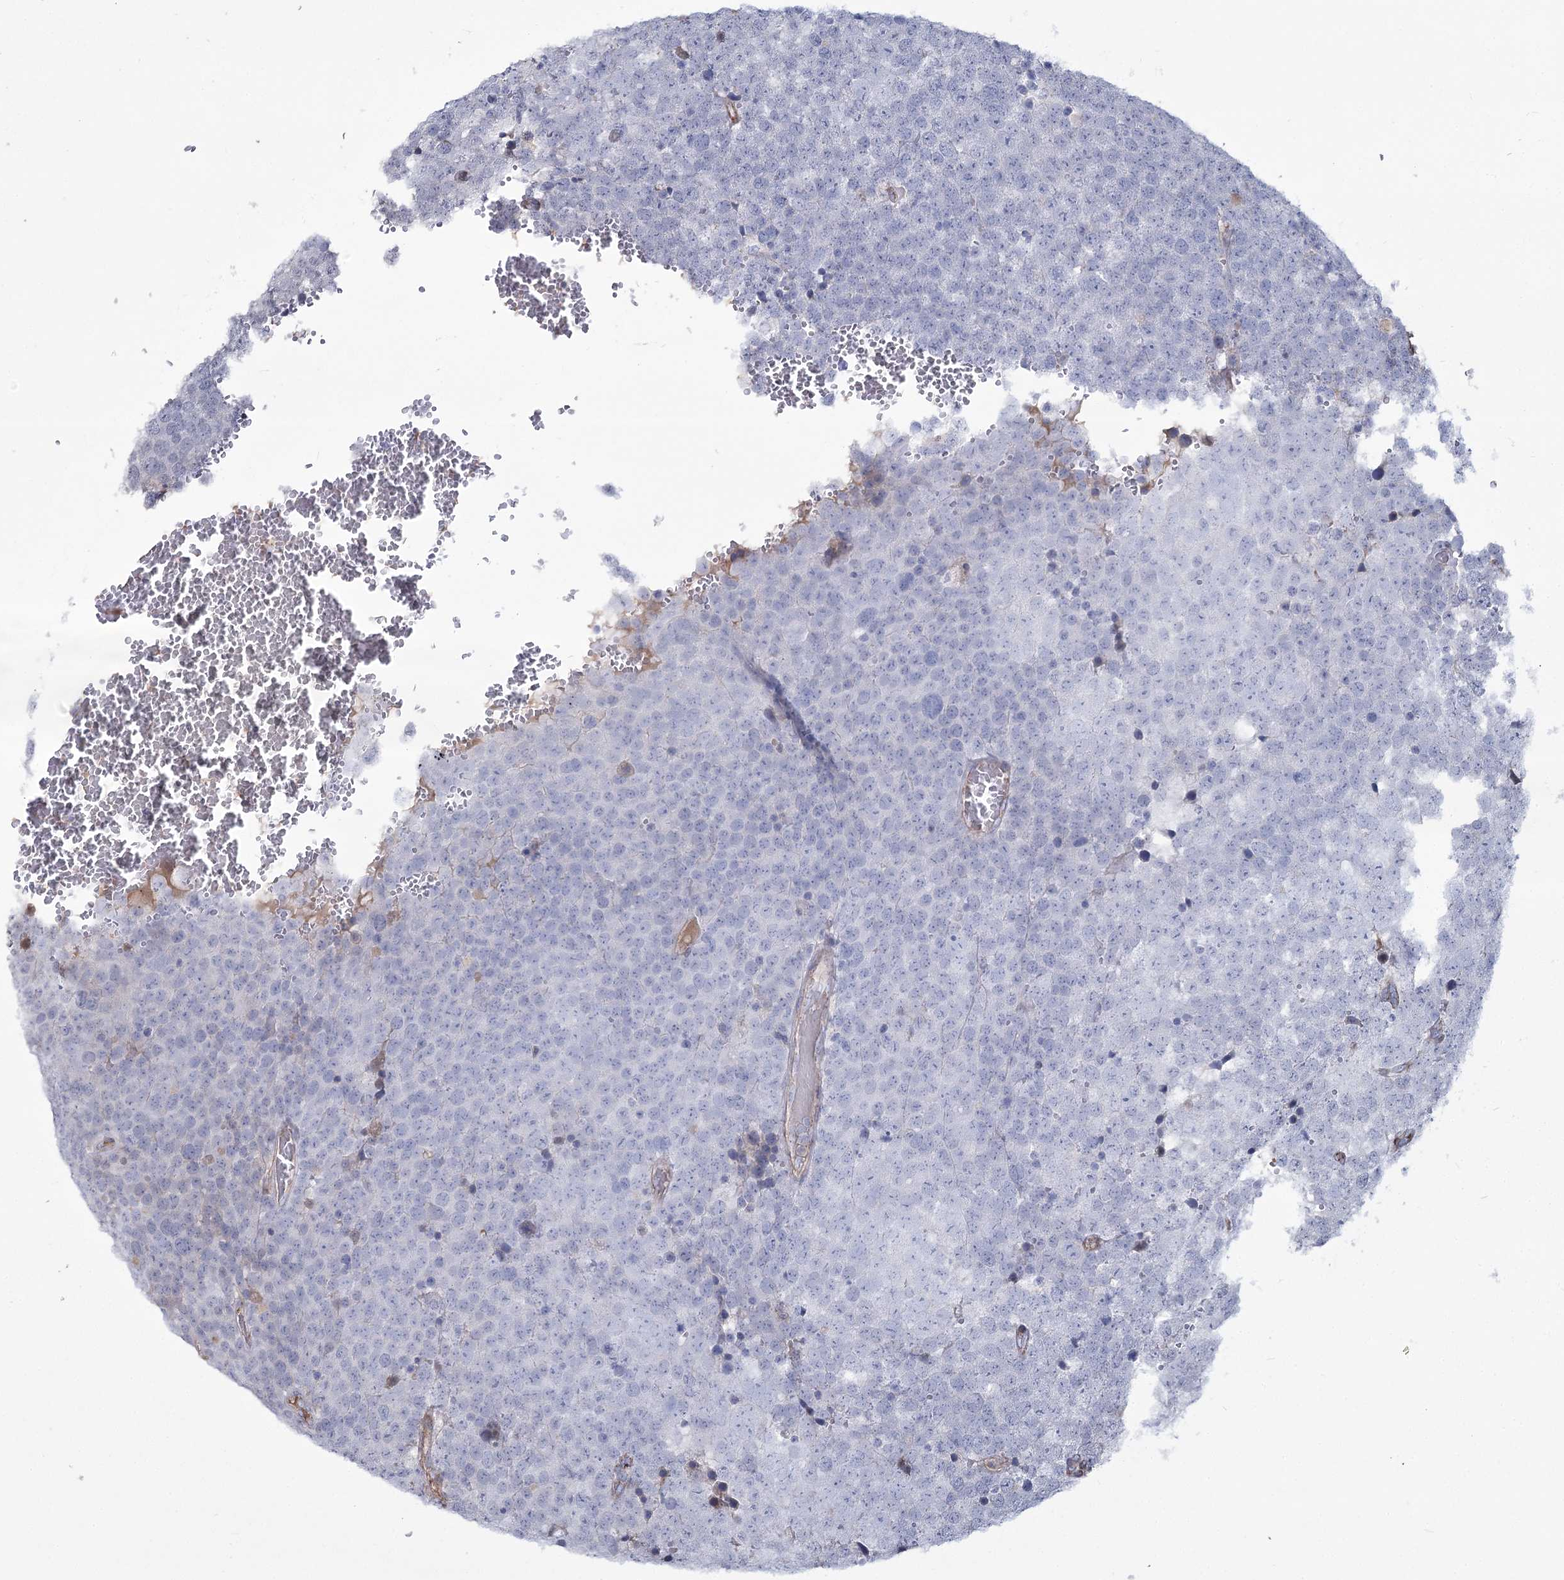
{"staining": {"intensity": "negative", "quantity": "none", "location": "none"}, "tissue": "testis cancer", "cell_type": "Tumor cells", "image_type": "cancer", "snomed": [{"axis": "morphology", "description": "Seminoma, NOS"}, {"axis": "topography", "description": "Testis"}], "caption": "This is an immunohistochemistry (IHC) image of human seminoma (testis). There is no staining in tumor cells.", "gene": "ME3", "patient": {"sex": "male", "age": 71}}